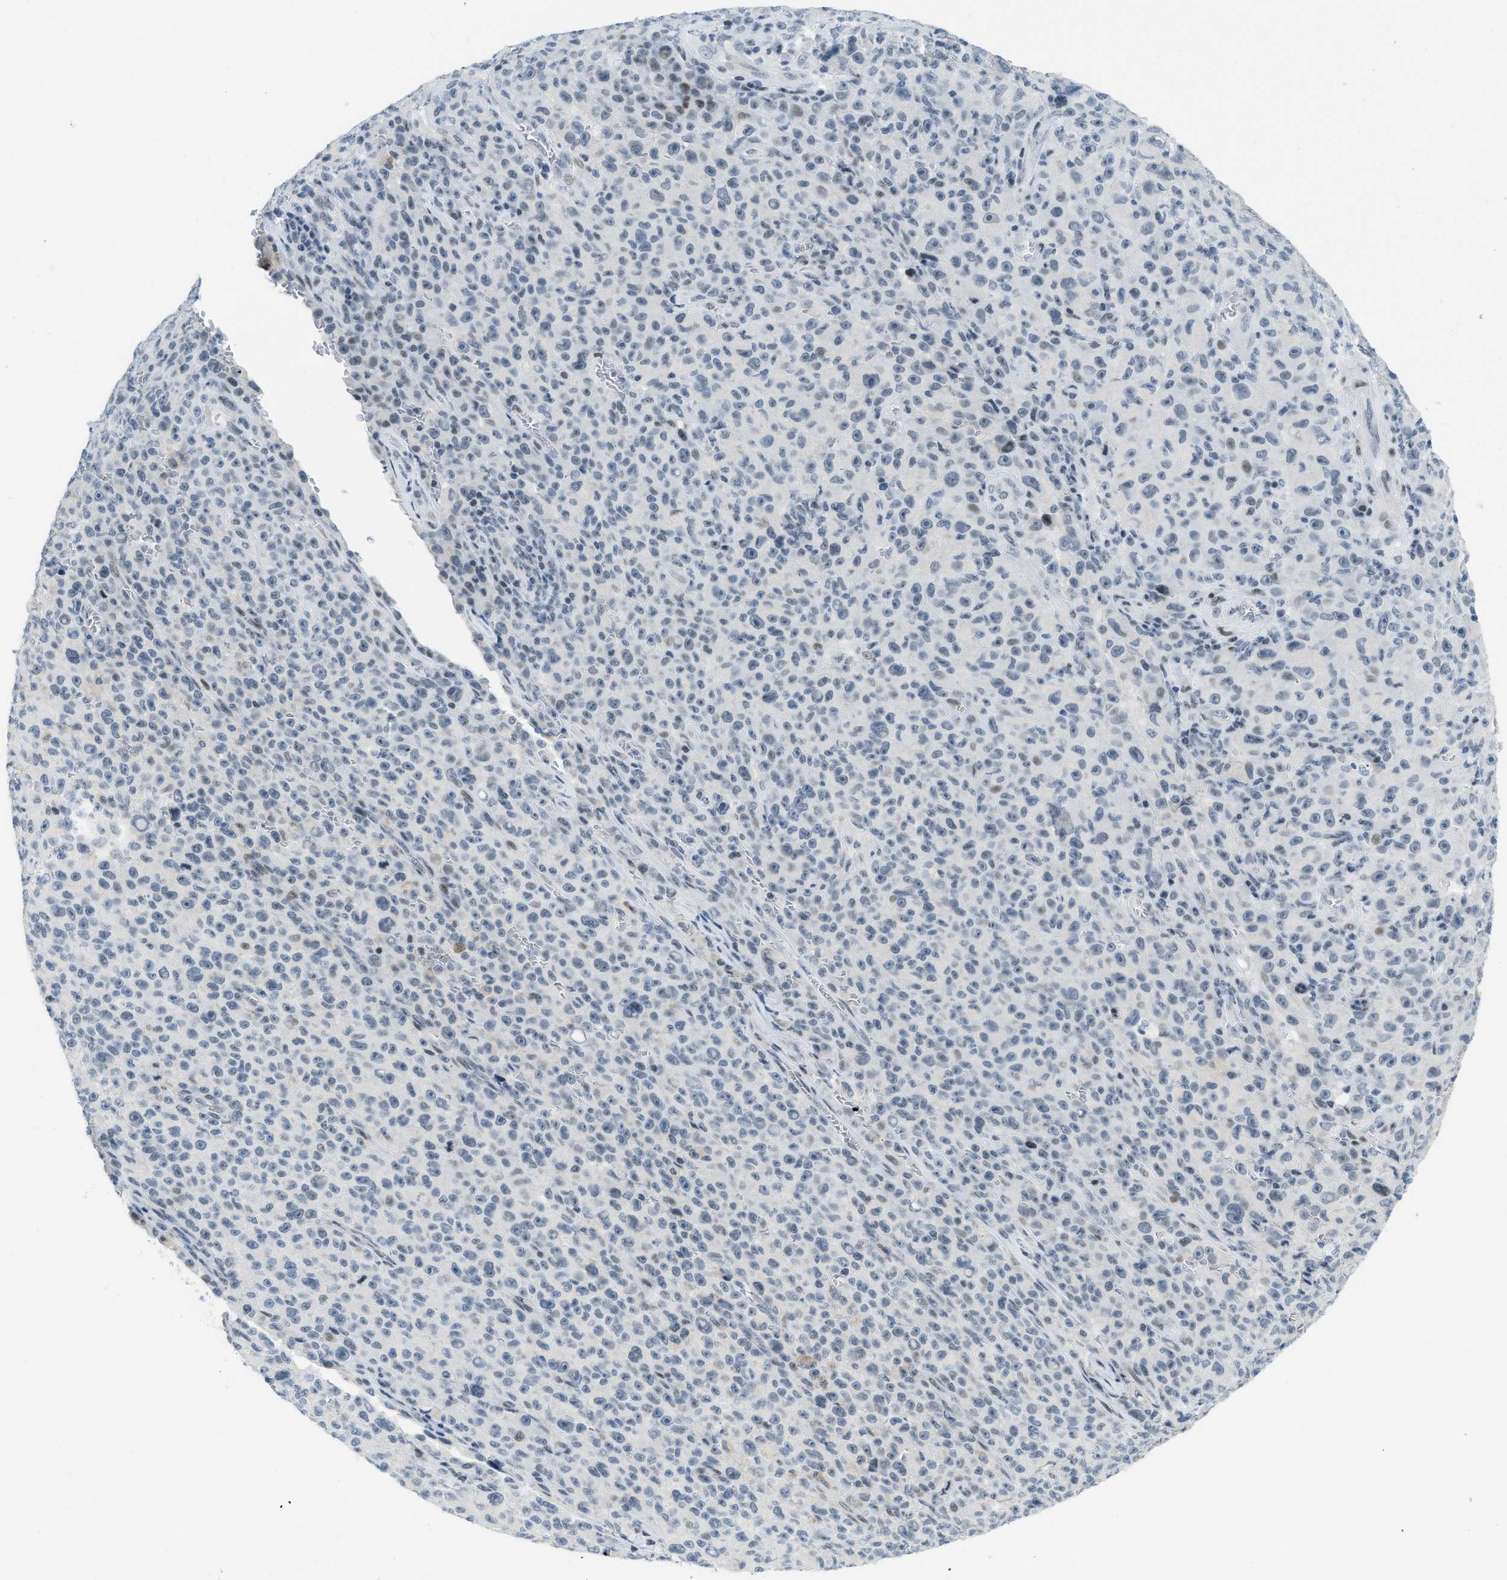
{"staining": {"intensity": "negative", "quantity": "none", "location": "none"}, "tissue": "melanoma", "cell_type": "Tumor cells", "image_type": "cancer", "snomed": [{"axis": "morphology", "description": "Malignant melanoma, NOS"}, {"axis": "topography", "description": "Skin"}], "caption": "High magnification brightfield microscopy of malignant melanoma stained with DAB (3,3'-diaminobenzidine) (brown) and counterstained with hematoxylin (blue): tumor cells show no significant staining.", "gene": "PBX1", "patient": {"sex": "female", "age": 82}}